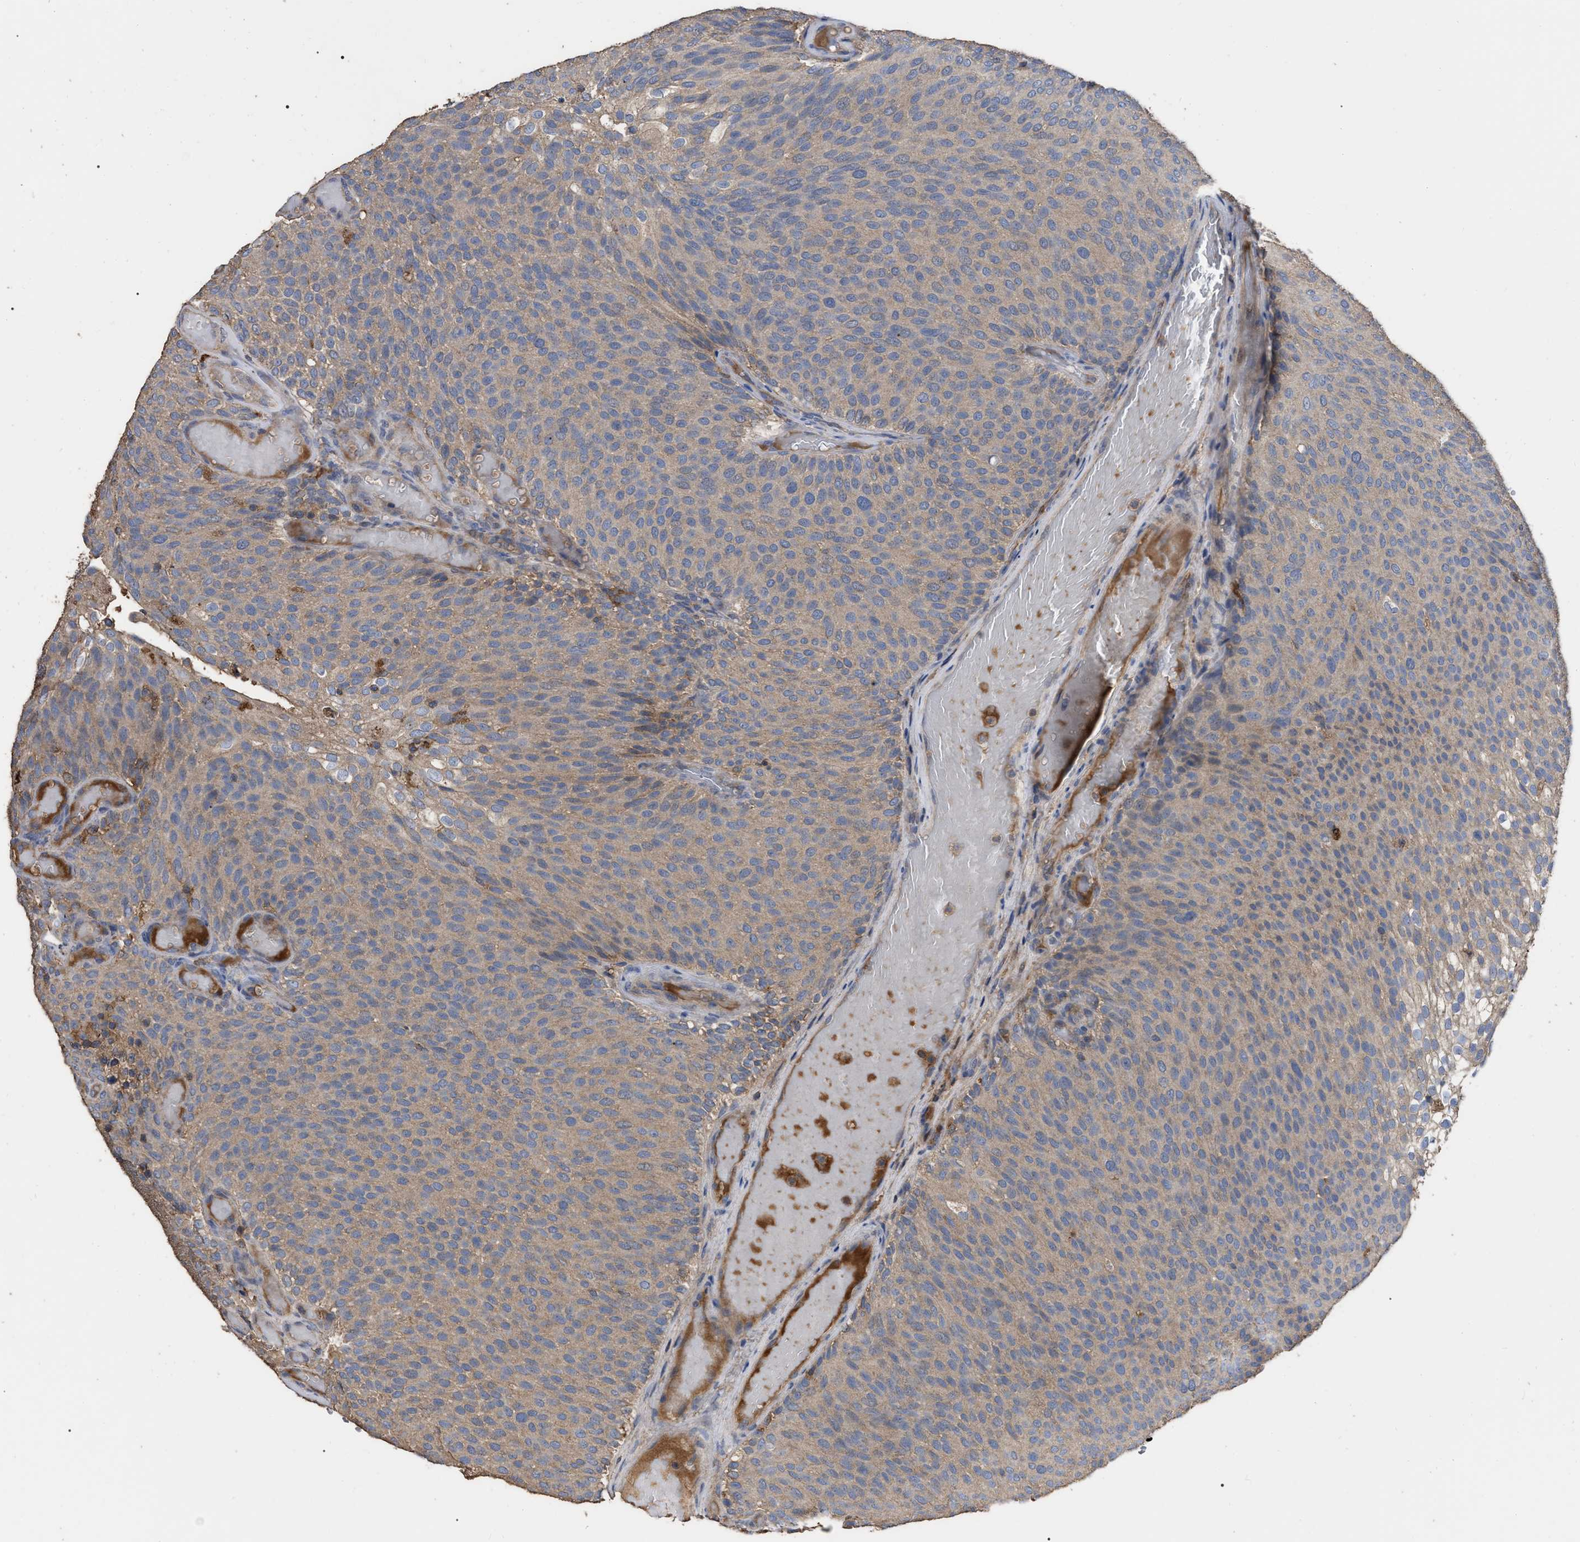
{"staining": {"intensity": "weak", "quantity": ">75%", "location": "cytoplasmic/membranous"}, "tissue": "urothelial cancer", "cell_type": "Tumor cells", "image_type": "cancer", "snomed": [{"axis": "morphology", "description": "Urothelial carcinoma, Low grade"}, {"axis": "topography", "description": "Urinary bladder"}], "caption": "Protein expression analysis of human low-grade urothelial carcinoma reveals weak cytoplasmic/membranous expression in approximately >75% of tumor cells. (Brightfield microscopy of DAB IHC at high magnification).", "gene": "GPR179", "patient": {"sex": "male", "age": 78}}